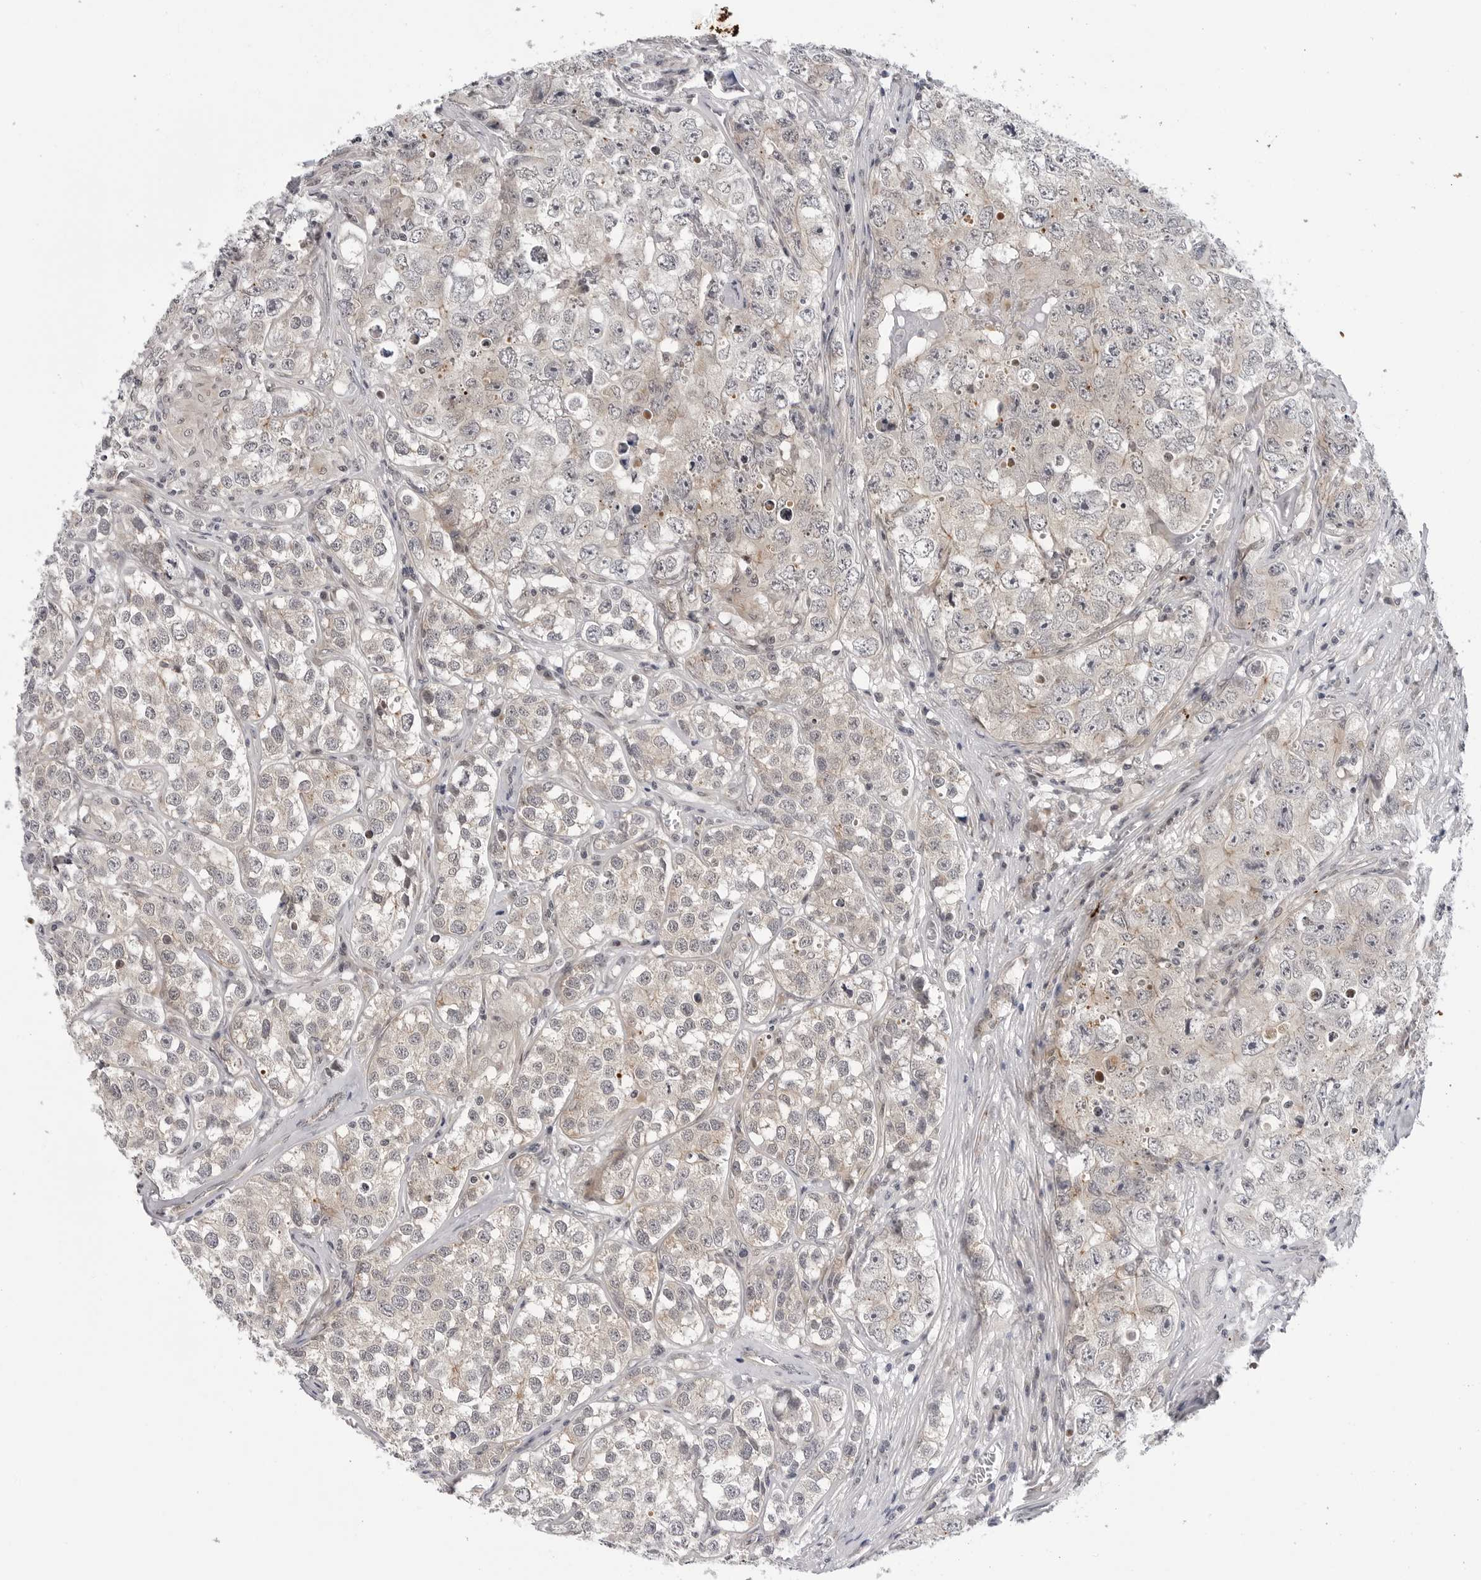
{"staining": {"intensity": "negative", "quantity": "none", "location": "none"}, "tissue": "testis cancer", "cell_type": "Tumor cells", "image_type": "cancer", "snomed": [{"axis": "morphology", "description": "Seminoma, NOS"}, {"axis": "morphology", "description": "Carcinoma, Embryonal, NOS"}, {"axis": "topography", "description": "Testis"}], "caption": "Tumor cells show no significant protein staining in testis cancer.", "gene": "KIAA1614", "patient": {"sex": "male", "age": 43}}